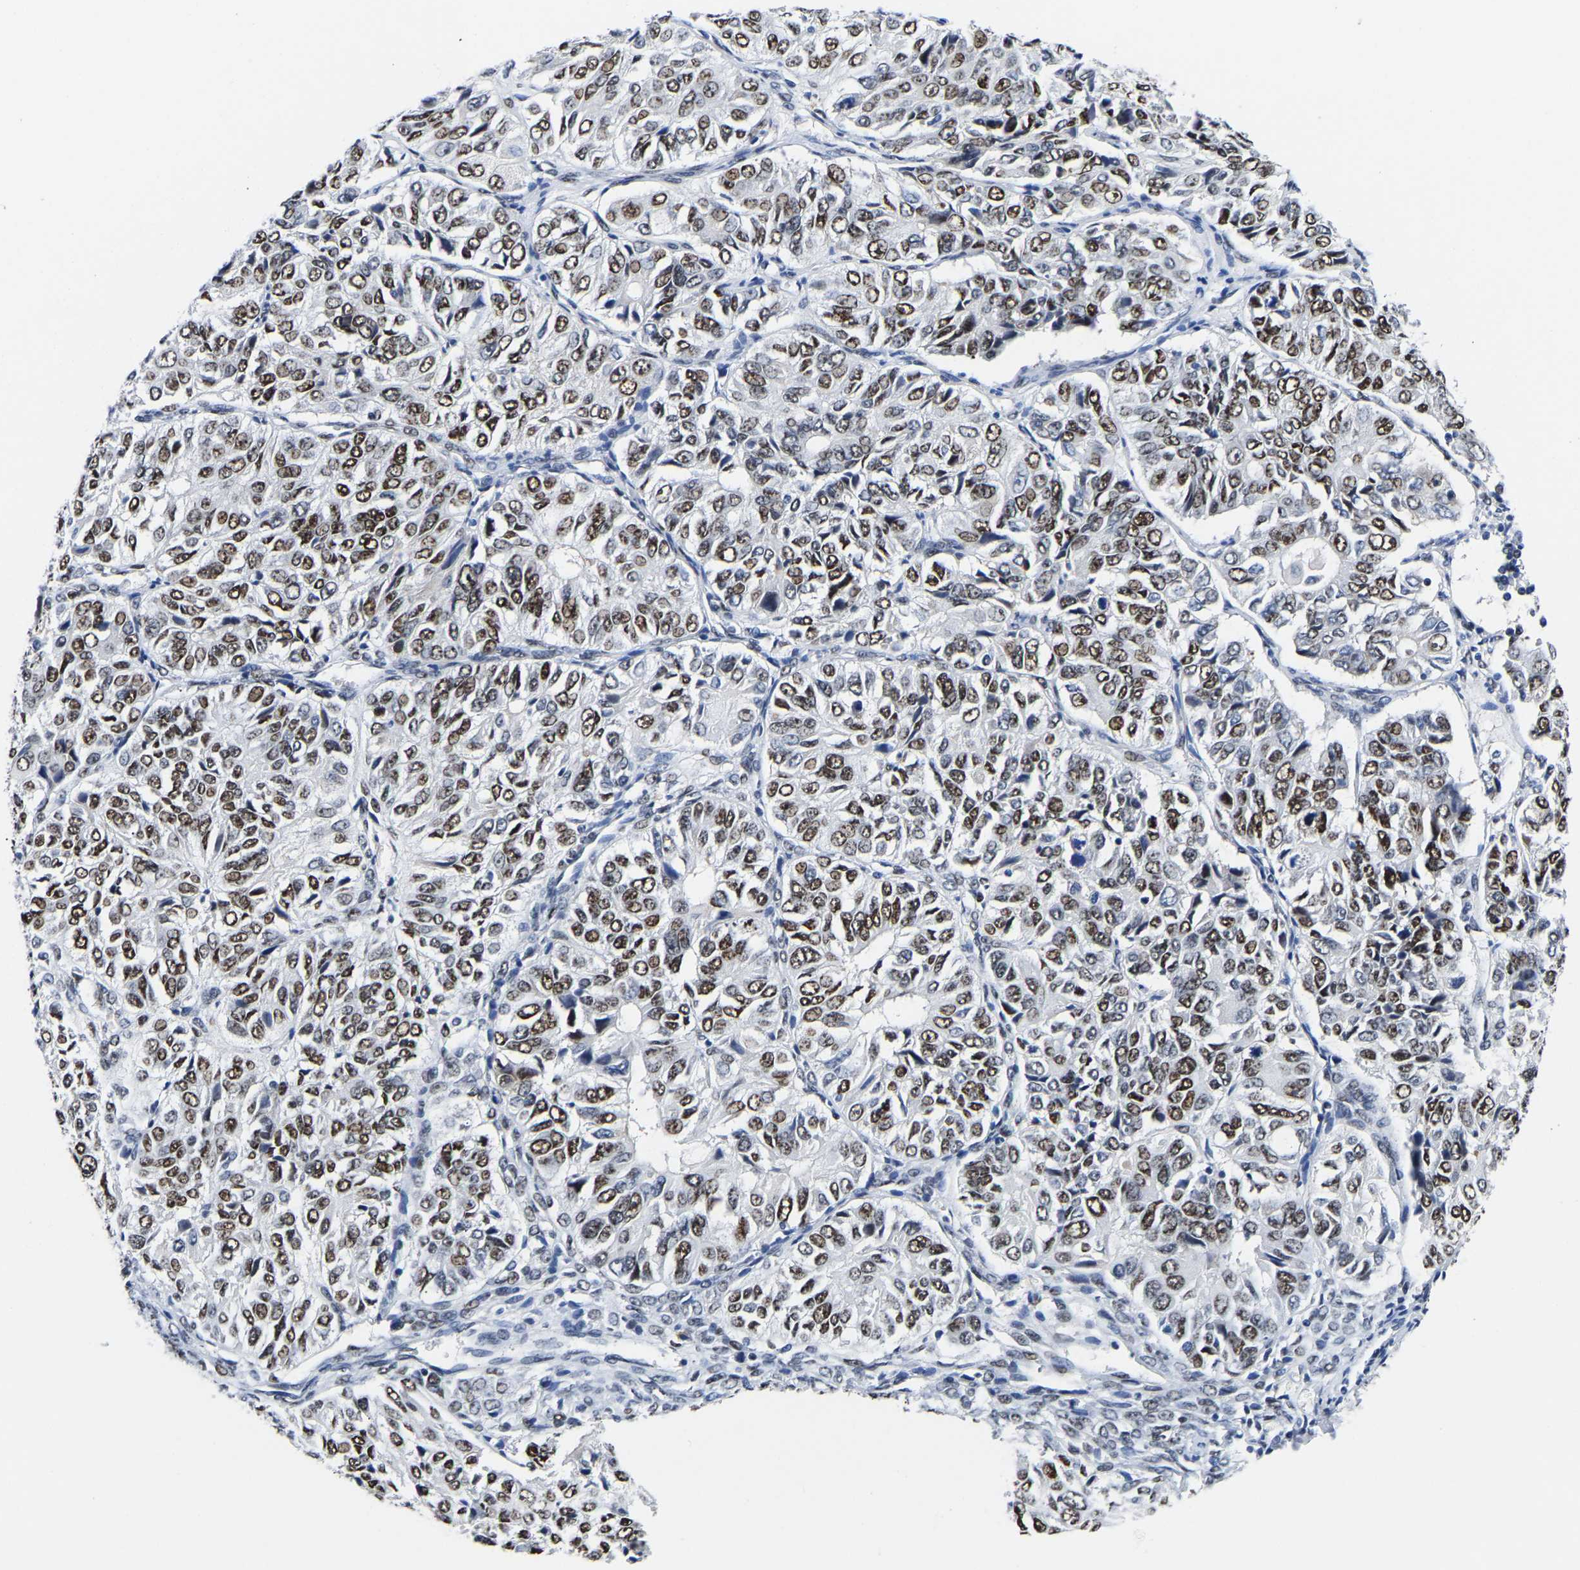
{"staining": {"intensity": "moderate", "quantity": ">75%", "location": "nuclear"}, "tissue": "ovarian cancer", "cell_type": "Tumor cells", "image_type": "cancer", "snomed": [{"axis": "morphology", "description": "Carcinoma, endometroid"}, {"axis": "topography", "description": "Ovary"}], "caption": "Ovarian cancer stained with DAB (3,3'-diaminobenzidine) immunohistochemistry shows medium levels of moderate nuclear expression in about >75% of tumor cells. The staining is performed using DAB brown chromogen to label protein expression. The nuclei are counter-stained blue using hematoxylin.", "gene": "PTRHD1", "patient": {"sex": "female", "age": 51}}